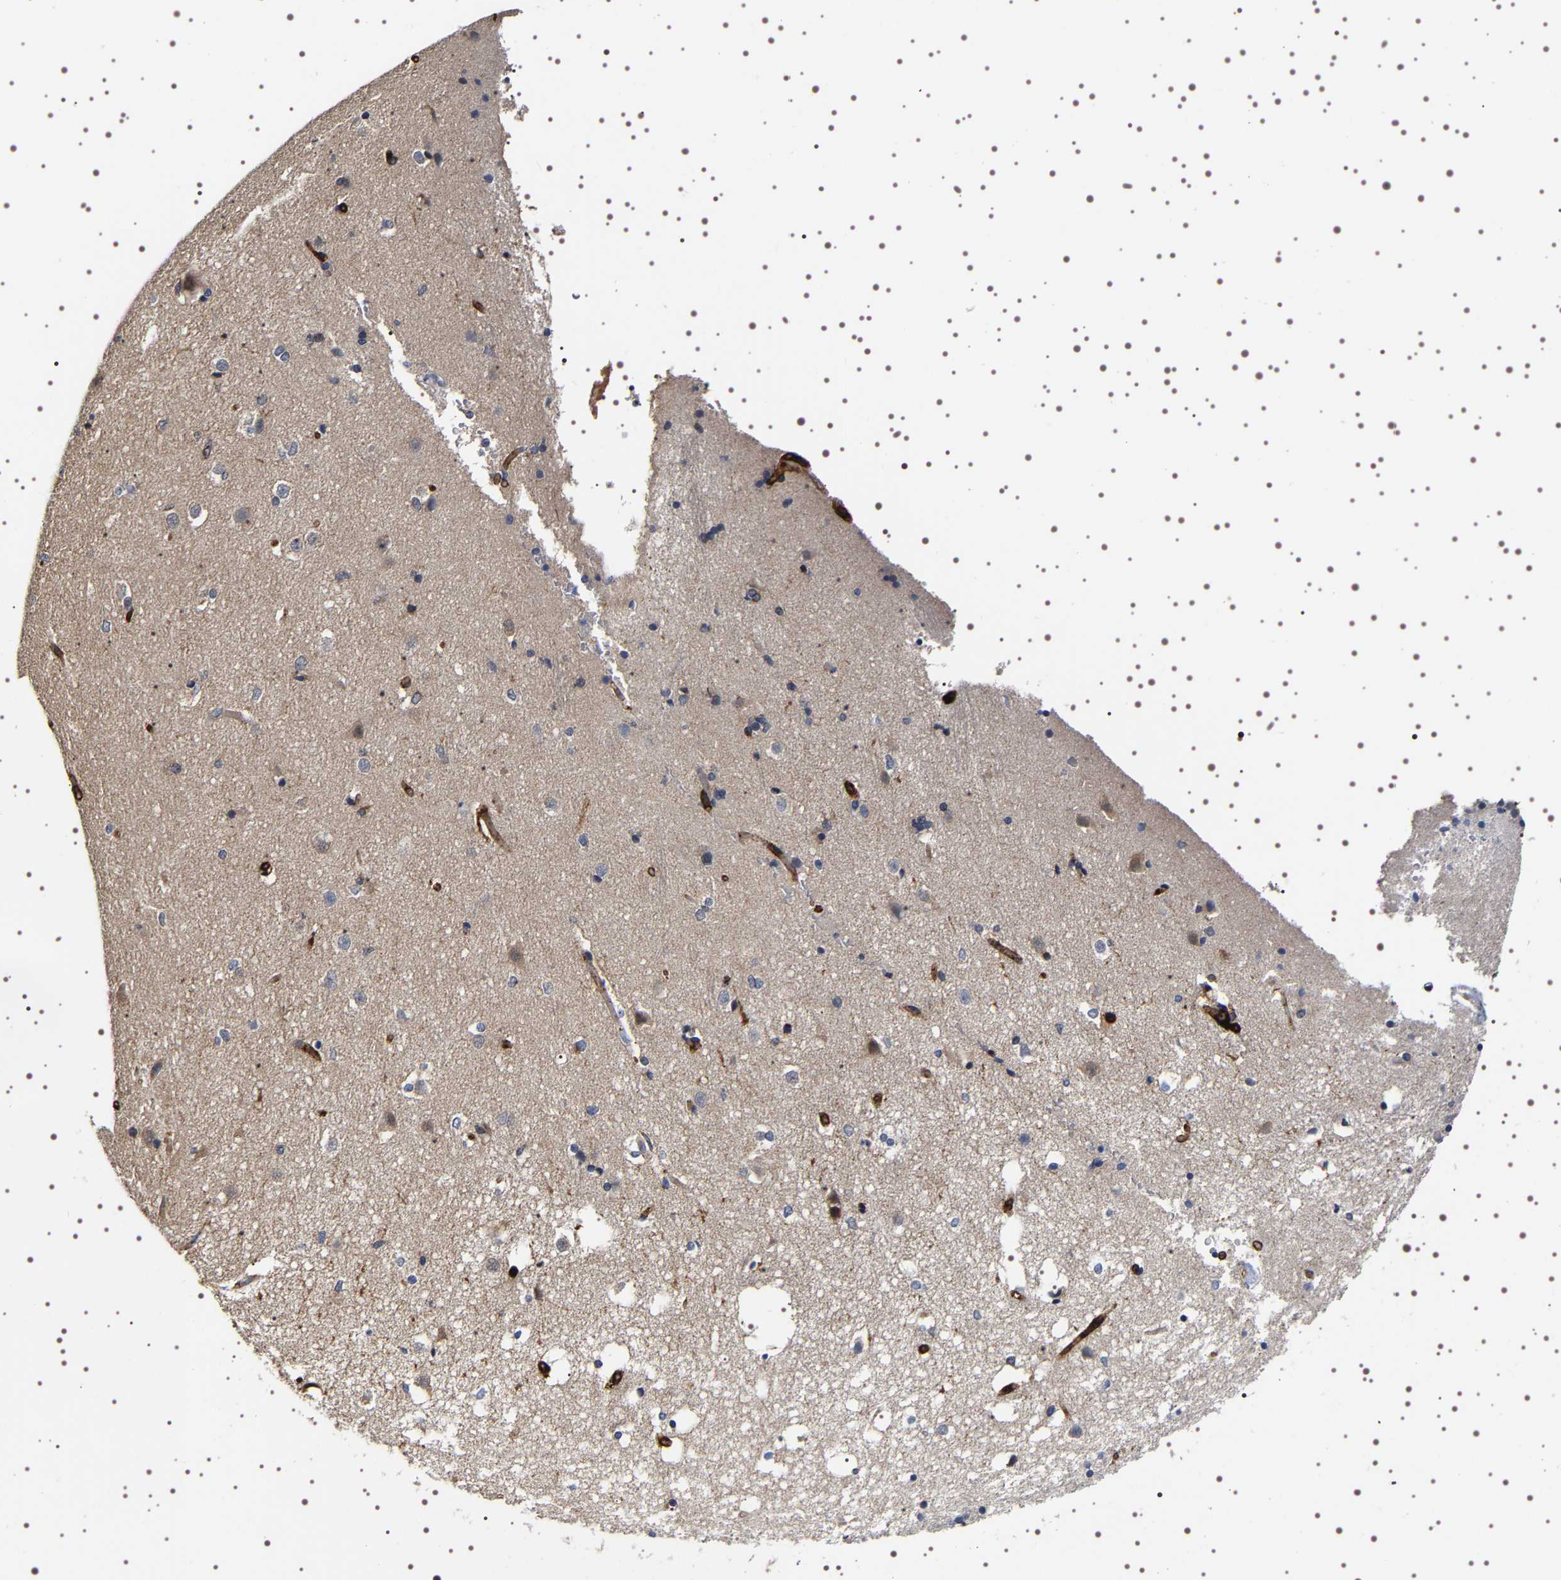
{"staining": {"intensity": "weak", "quantity": "<25%", "location": "cytoplasmic/membranous"}, "tissue": "caudate", "cell_type": "Glial cells", "image_type": "normal", "snomed": [{"axis": "morphology", "description": "Normal tissue, NOS"}, {"axis": "topography", "description": "Lateral ventricle wall"}], "caption": "This is a micrograph of immunohistochemistry (IHC) staining of benign caudate, which shows no positivity in glial cells.", "gene": "ALPL", "patient": {"sex": "female", "age": 19}}